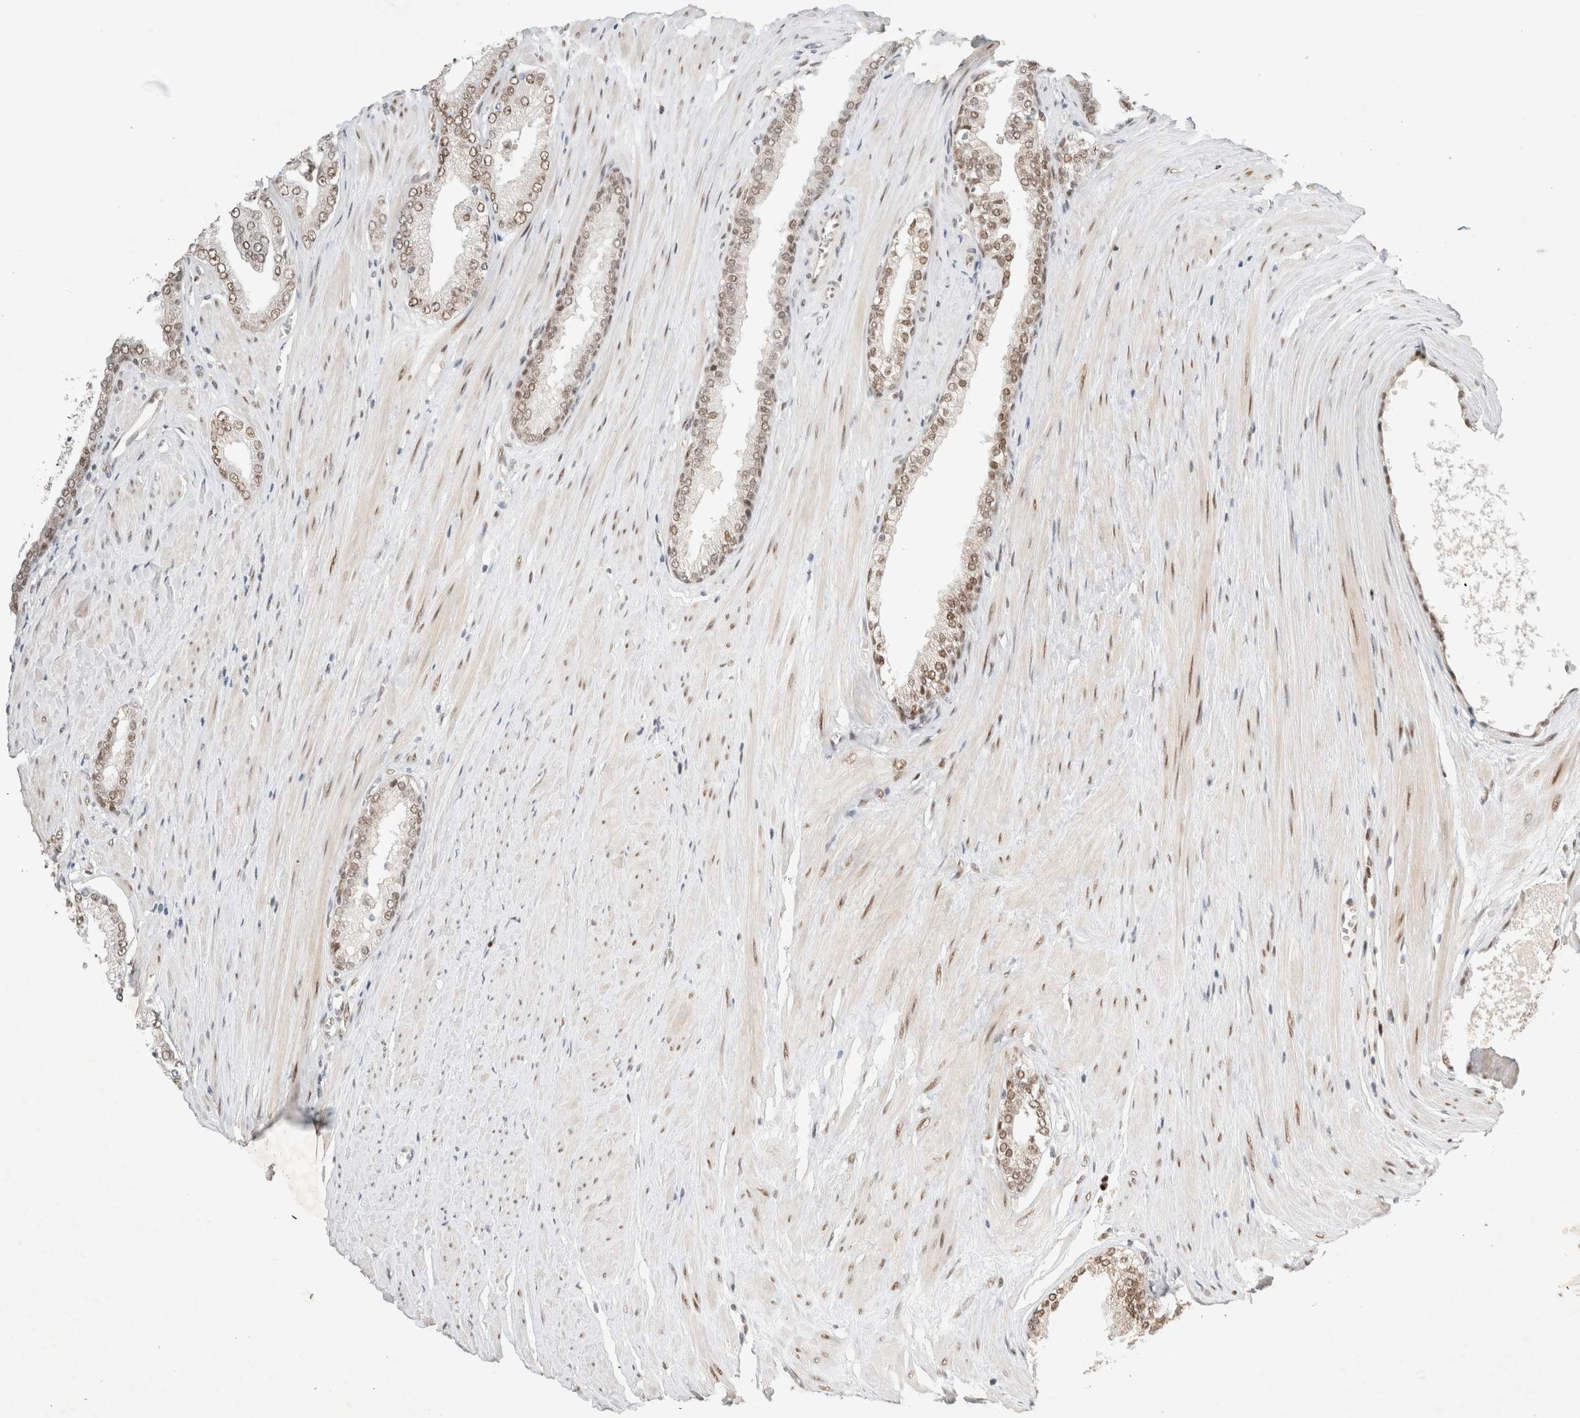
{"staining": {"intensity": "moderate", "quantity": "25%-75%", "location": "nuclear"}, "tissue": "prostate cancer", "cell_type": "Tumor cells", "image_type": "cancer", "snomed": [{"axis": "morphology", "description": "Adenocarcinoma, Low grade"}, {"axis": "topography", "description": "Prostate"}], "caption": "High-magnification brightfield microscopy of prostate low-grade adenocarcinoma stained with DAB (3,3'-diaminobenzidine) (brown) and counterstained with hematoxylin (blue). tumor cells exhibit moderate nuclear staining is seen in approximately25%-75% of cells.", "gene": "GTF2I", "patient": {"sex": "male", "age": 62}}